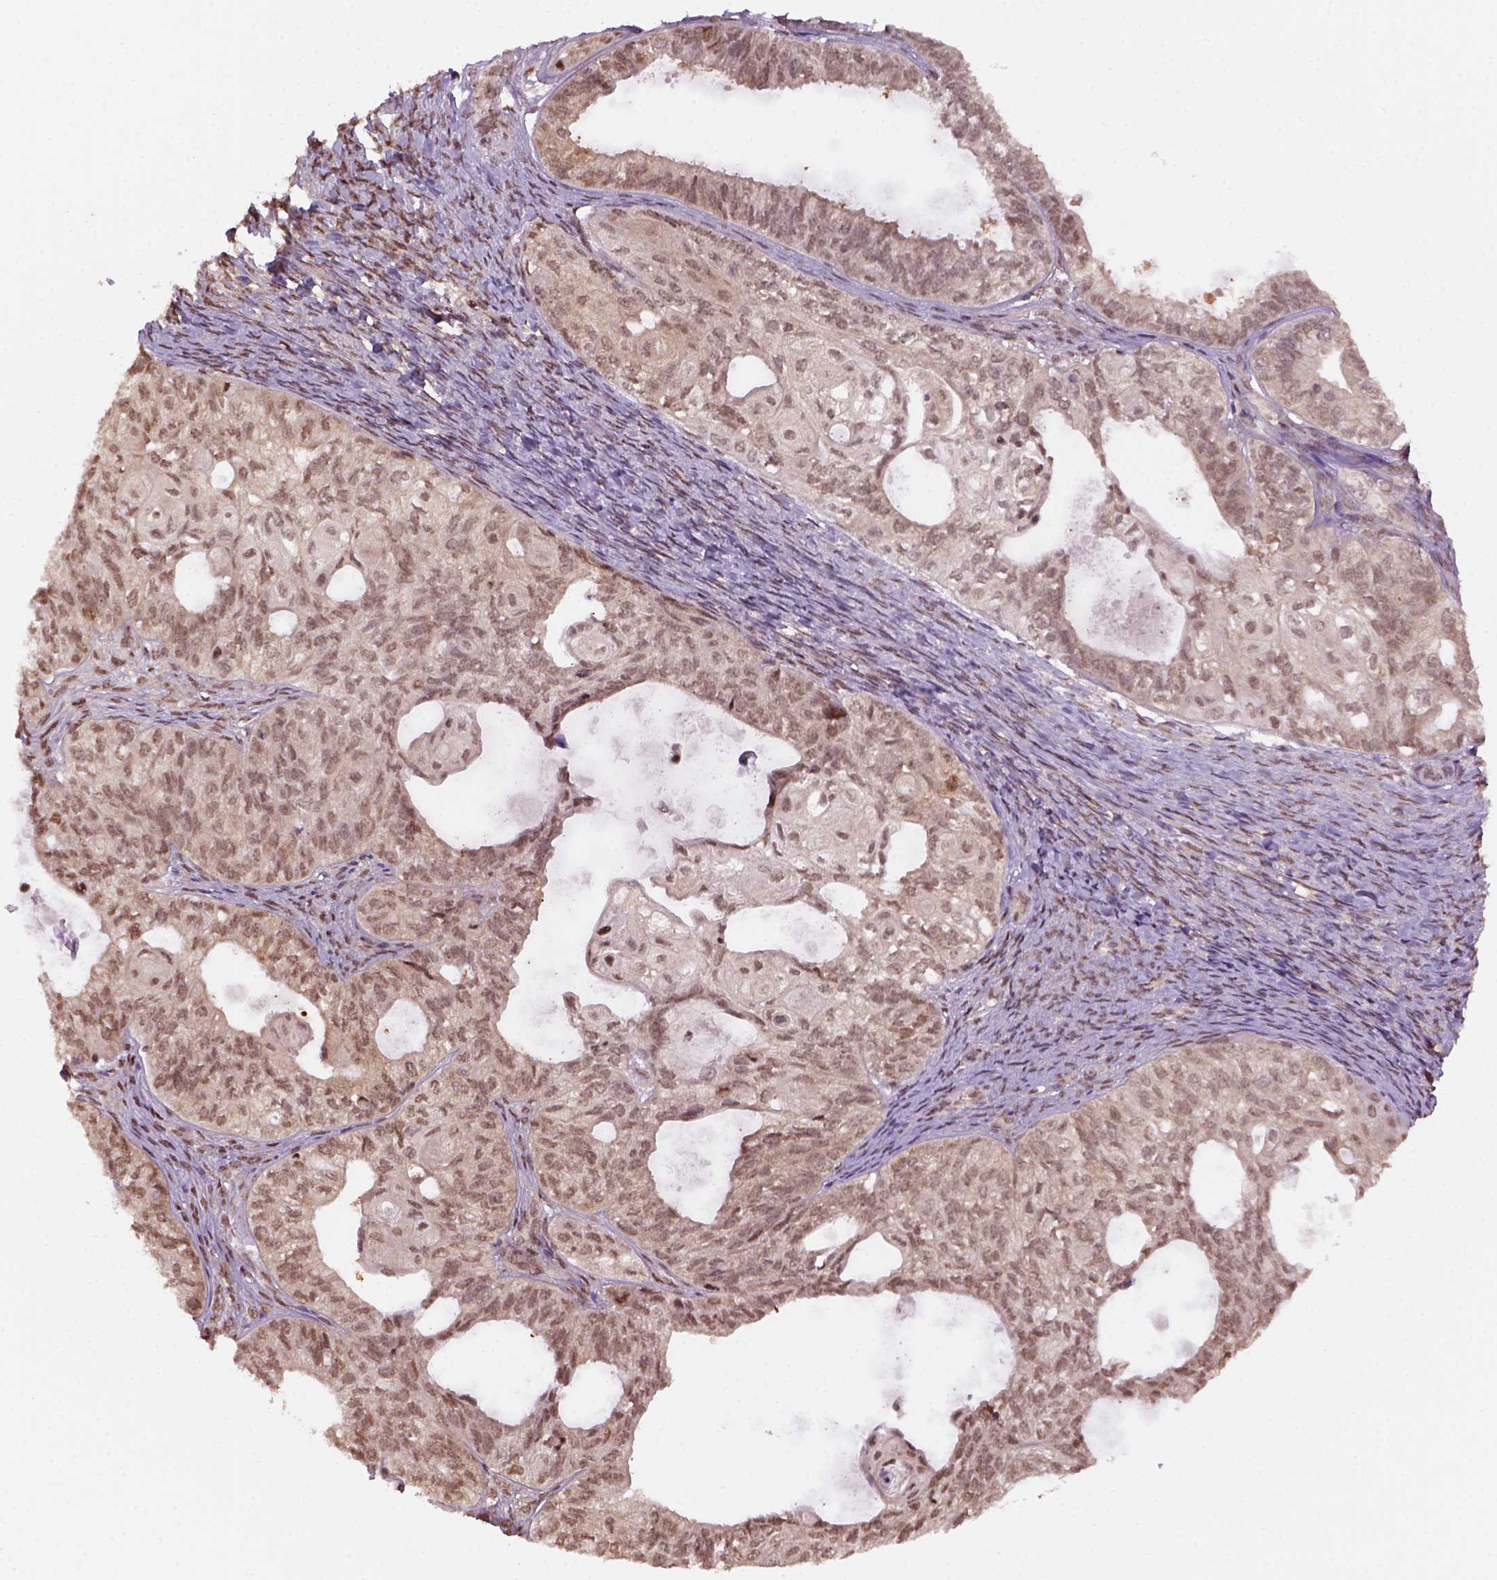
{"staining": {"intensity": "weak", "quantity": ">75%", "location": "cytoplasmic/membranous,nuclear"}, "tissue": "ovarian cancer", "cell_type": "Tumor cells", "image_type": "cancer", "snomed": [{"axis": "morphology", "description": "Carcinoma, endometroid"}, {"axis": "topography", "description": "Ovary"}], "caption": "The histopathology image displays a brown stain indicating the presence of a protein in the cytoplasmic/membranous and nuclear of tumor cells in ovarian cancer.", "gene": "GOT1", "patient": {"sex": "female", "age": 64}}